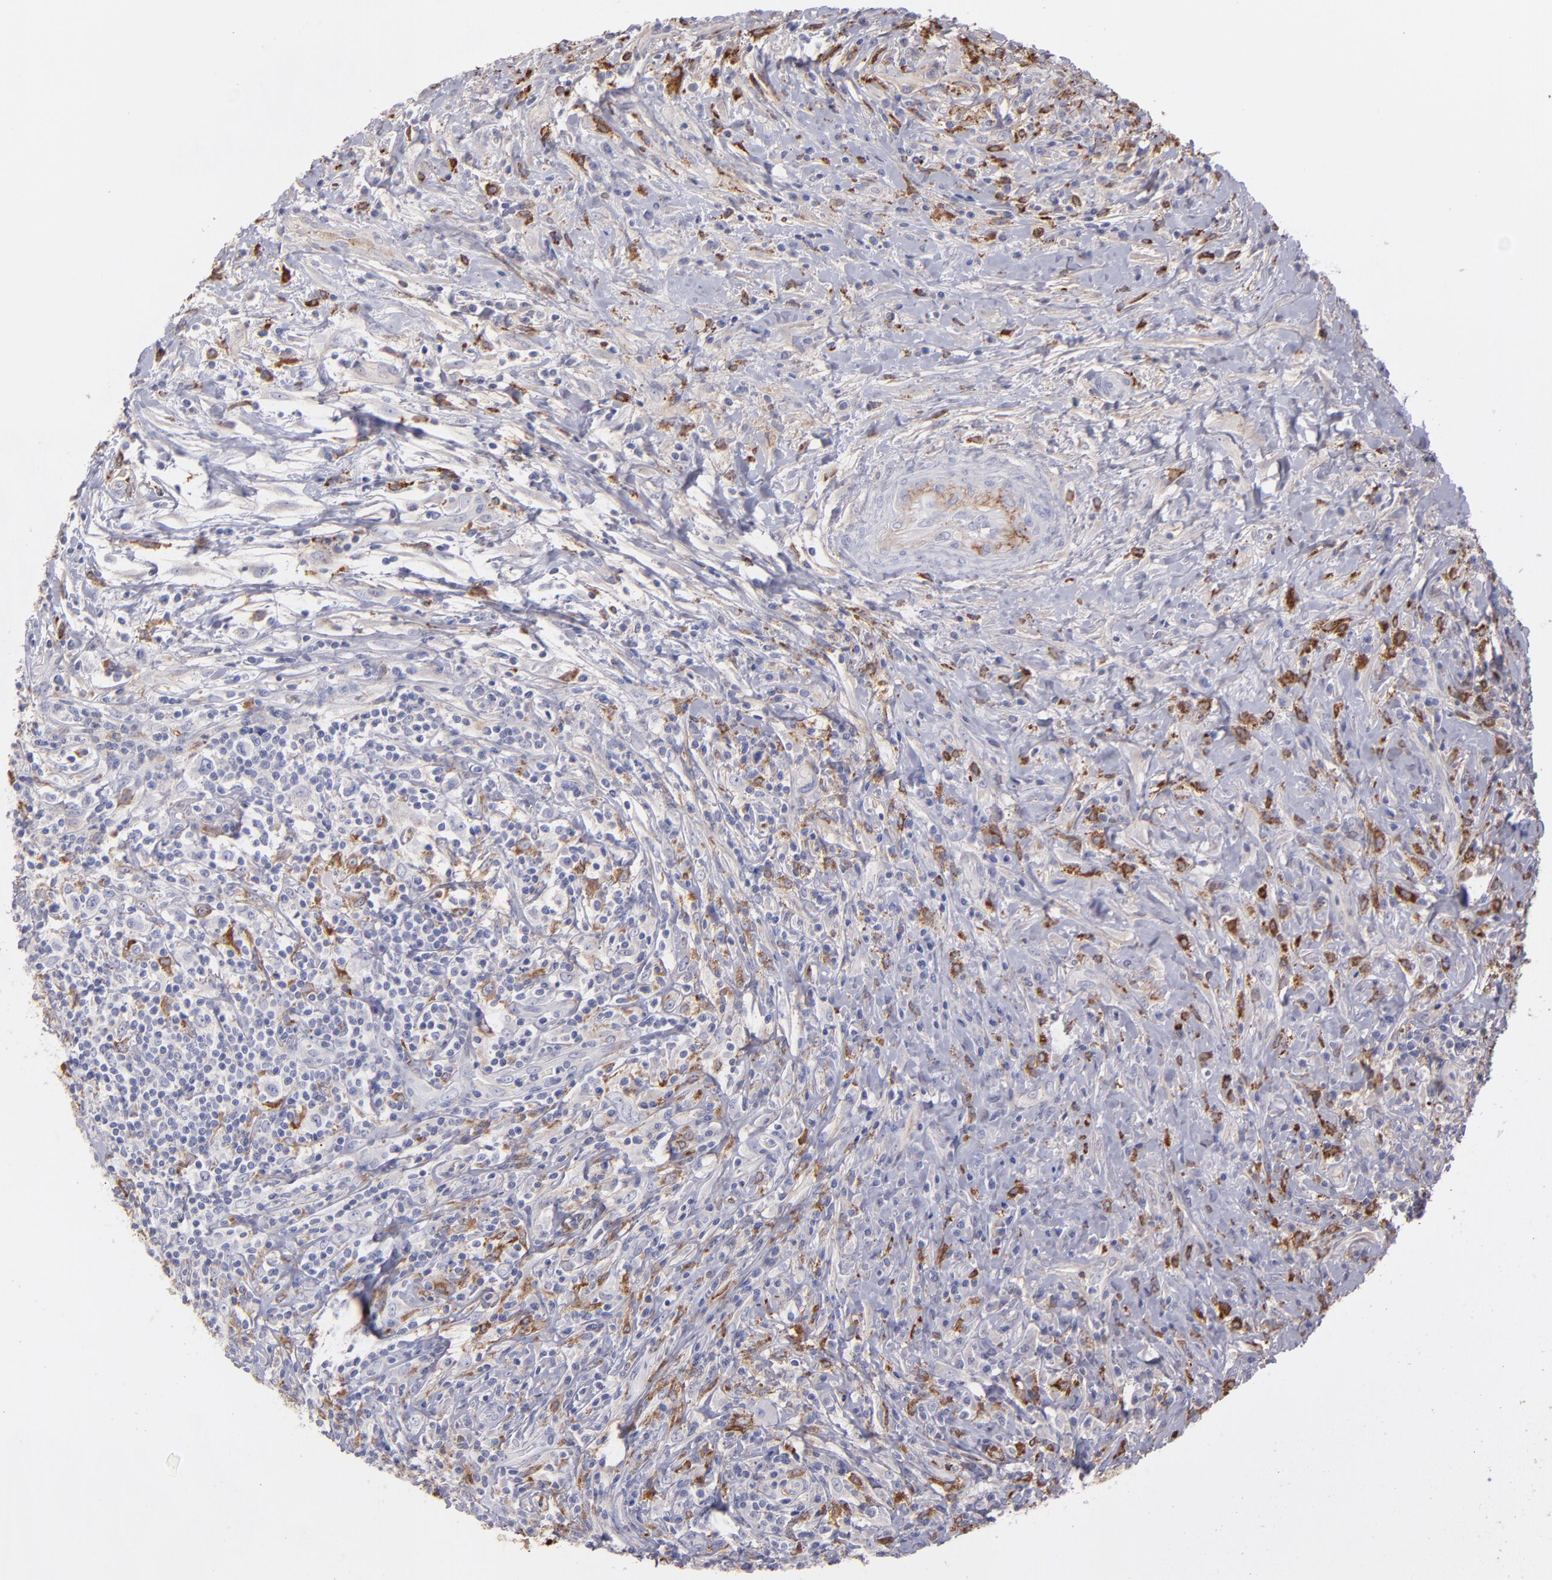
{"staining": {"intensity": "negative", "quantity": "none", "location": "none"}, "tissue": "lymphoma", "cell_type": "Tumor cells", "image_type": "cancer", "snomed": [{"axis": "morphology", "description": "Hodgkin's disease, NOS"}, {"axis": "topography", "description": "Lymph node"}], "caption": "Tumor cells are negative for brown protein staining in Hodgkin's disease.", "gene": "C1QA", "patient": {"sex": "female", "age": 25}}